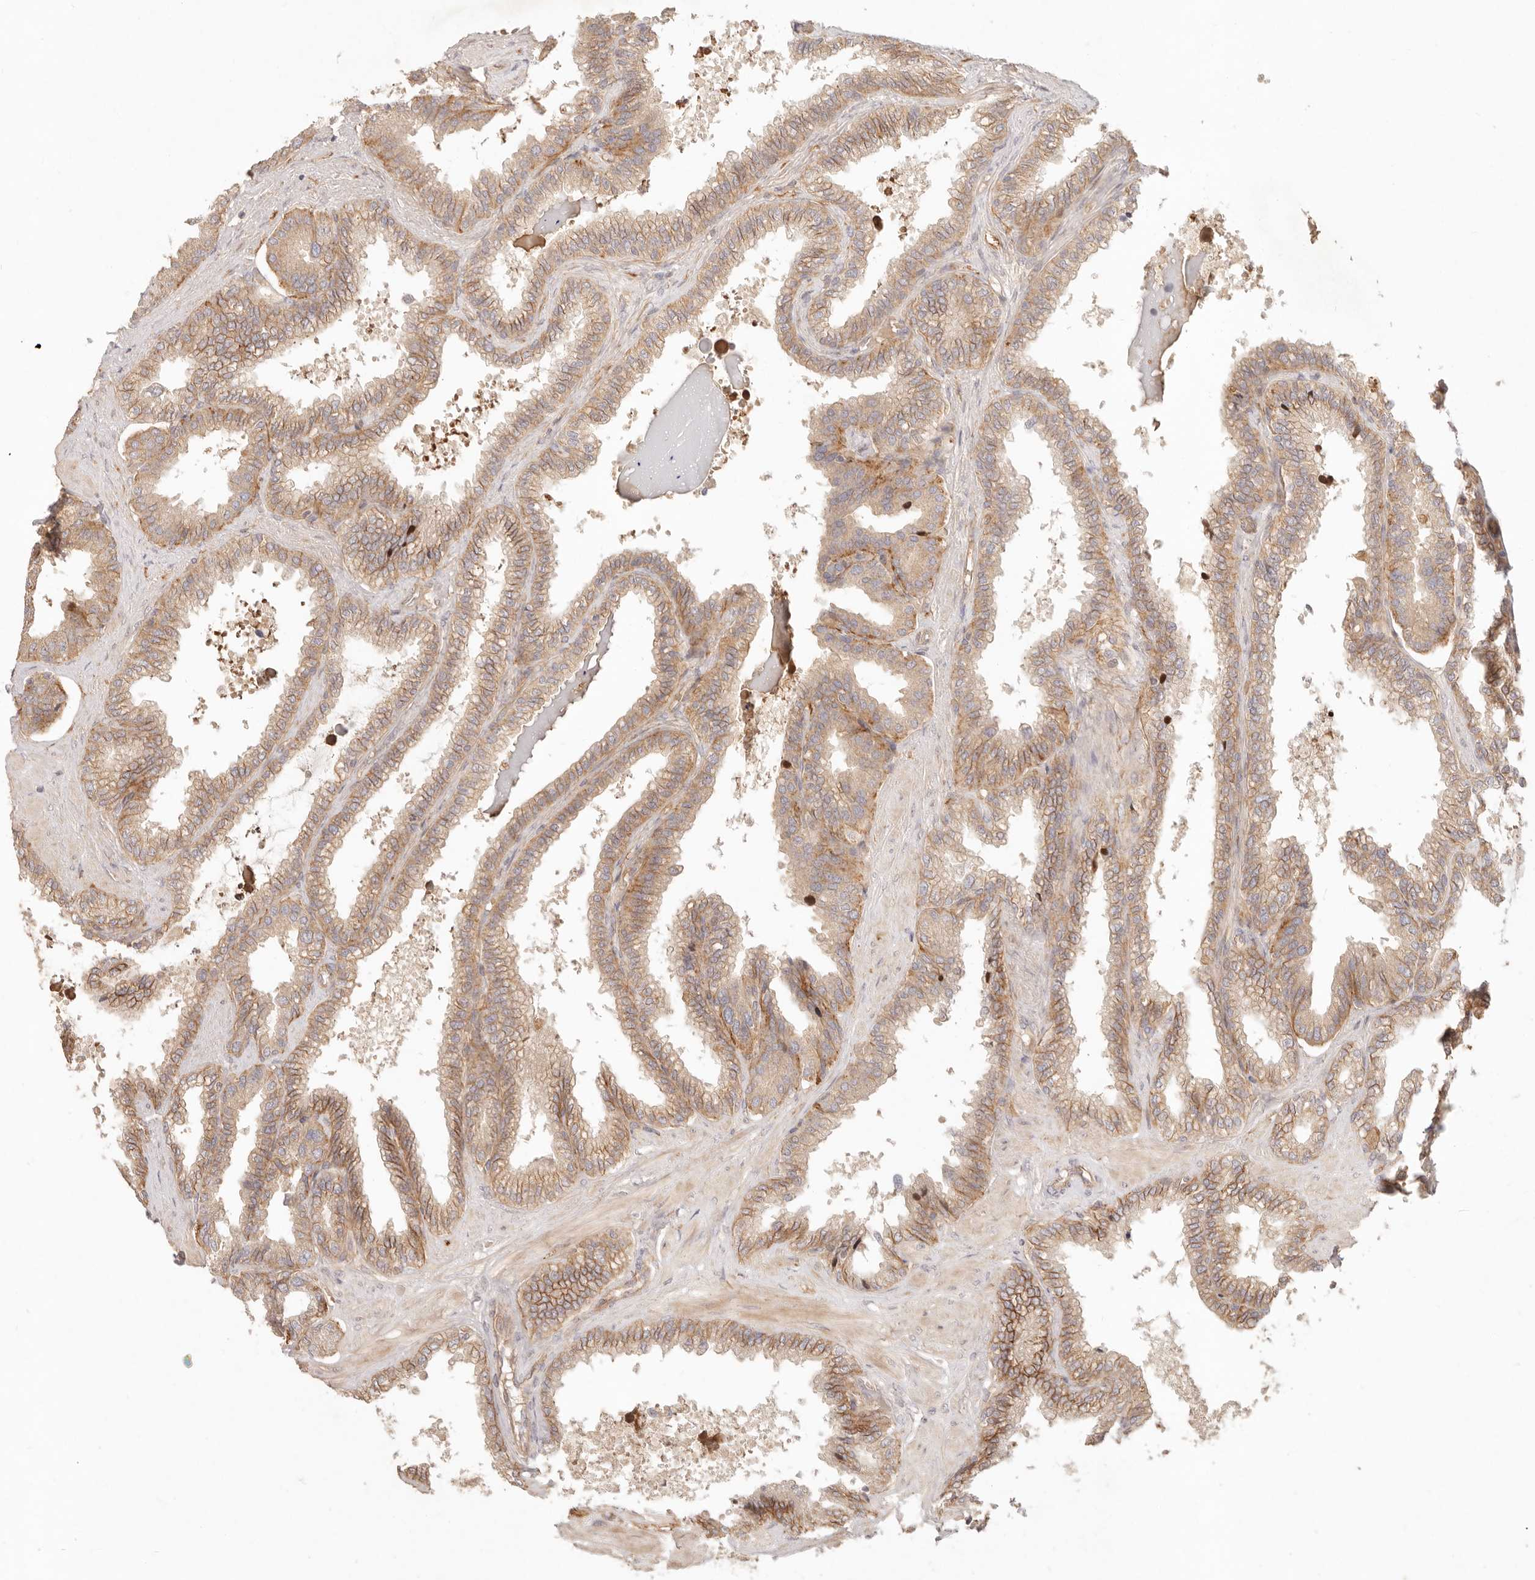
{"staining": {"intensity": "moderate", "quantity": ">75%", "location": "cytoplasmic/membranous"}, "tissue": "seminal vesicle", "cell_type": "Glandular cells", "image_type": "normal", "snomed": [{"axis": "morphology", "description": "Normal tissue, NOS"}, {"axis": "topography", "description": "Seminal veicle"}], "caption": "Unremarkable seminal vesicle displays moderate cytoplasmic/membranous positivity in about >75% of glandular cells, visualized by immunohistochemistry. Nuclei are stained in blue.", "gene": "PPP1R3B", "patient": {"sex": "male", "age": 46}}